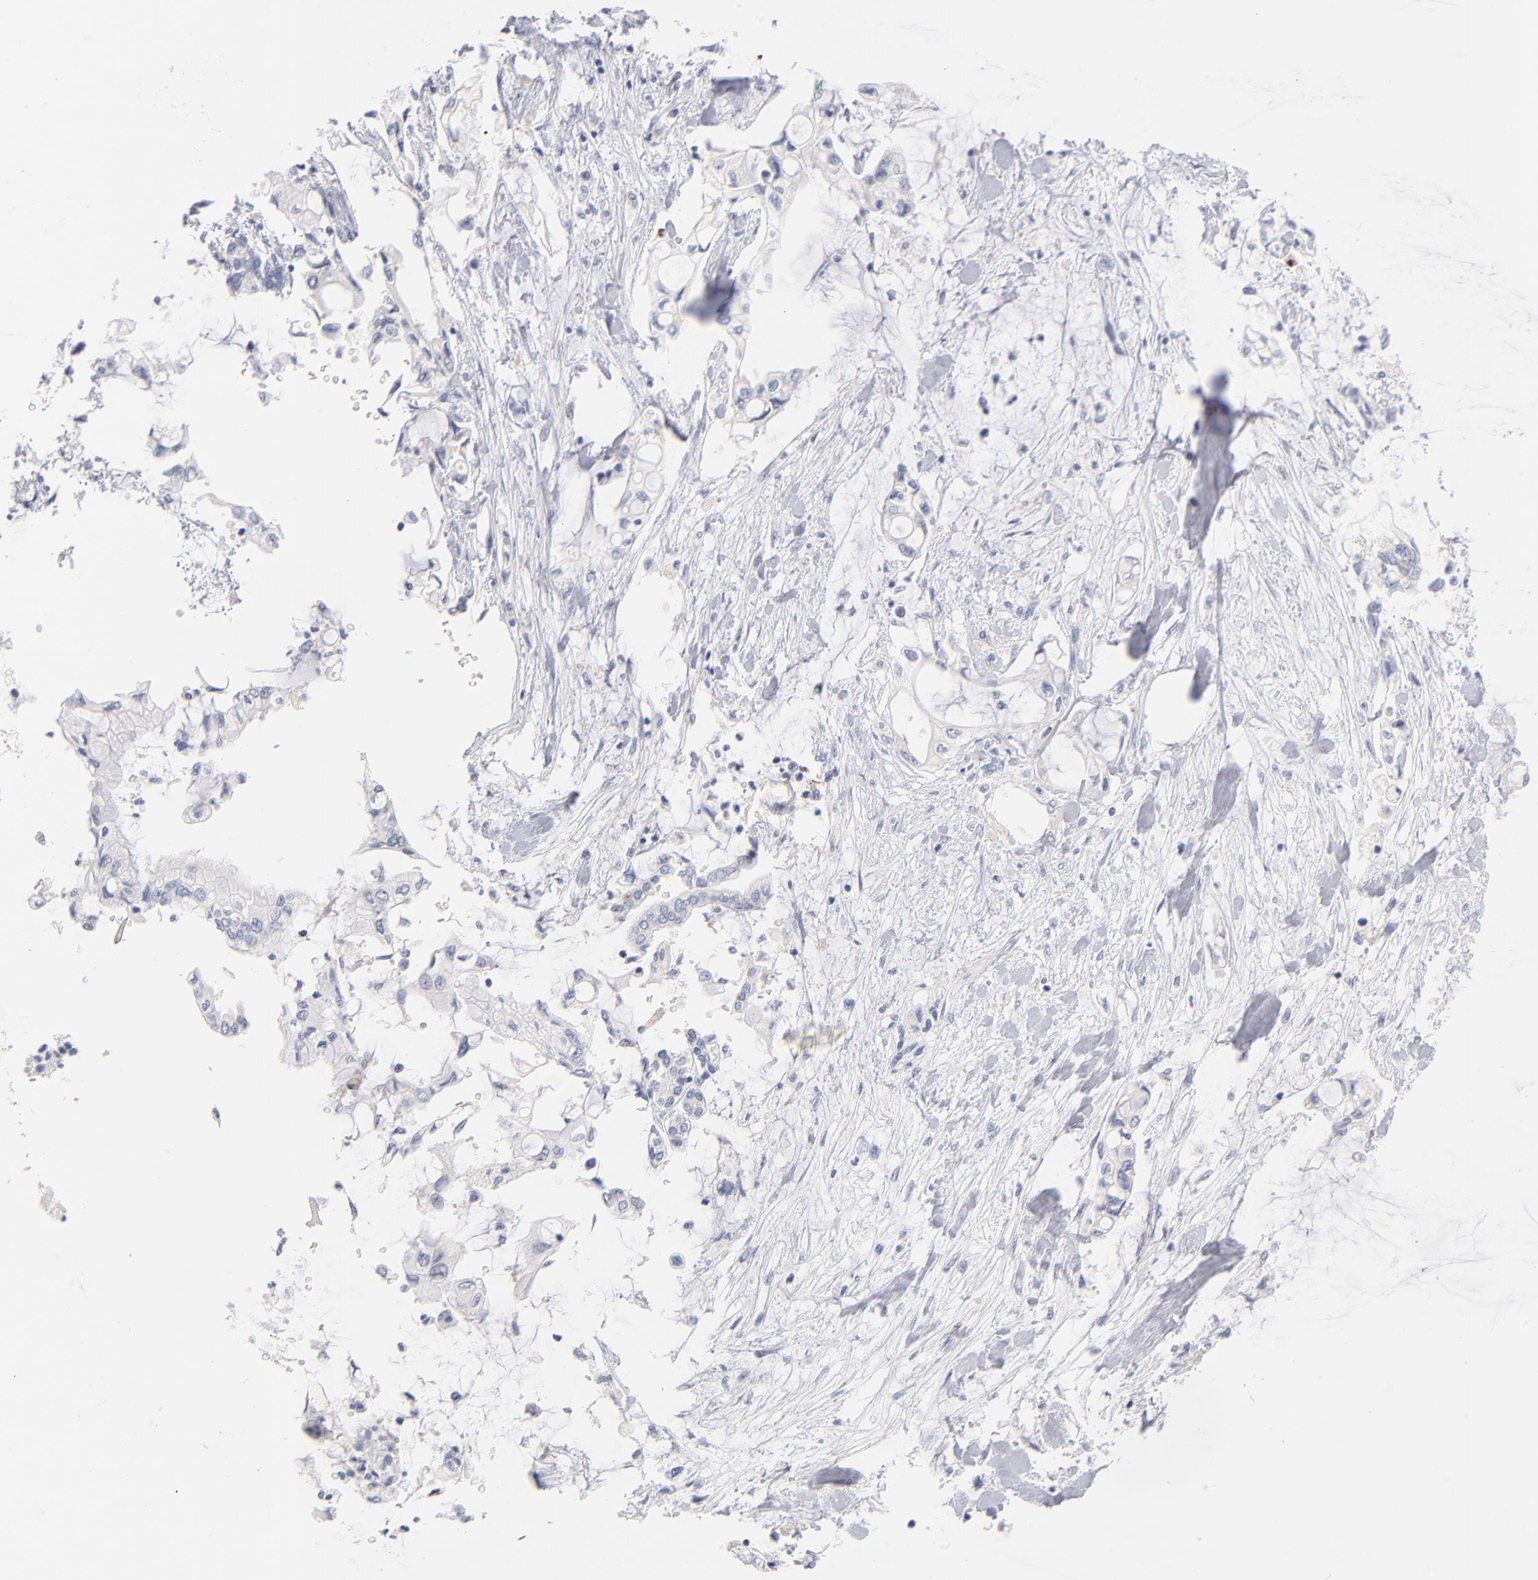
{"staining": {"intensity": "negative", "quantity": "none", "location": "none"}, "tissue": "pancreatic cancer", "cell_type": "Tumor cells", "image_type": "cancer", "snomed": [{"axis": "morphology", "description": "Adenocarcinoma, NOS"}, {"axis": "topography", "description": "Pancreas"}], "caption": "The histopathology image demonstrates no significant expression in tumor cells of pancreatic cancer (adenocarcinoma). (IHC, brightfield microscopy, high magnification).", "gene": "PARP1", "patient": {"sex": "female", "age": 70}}